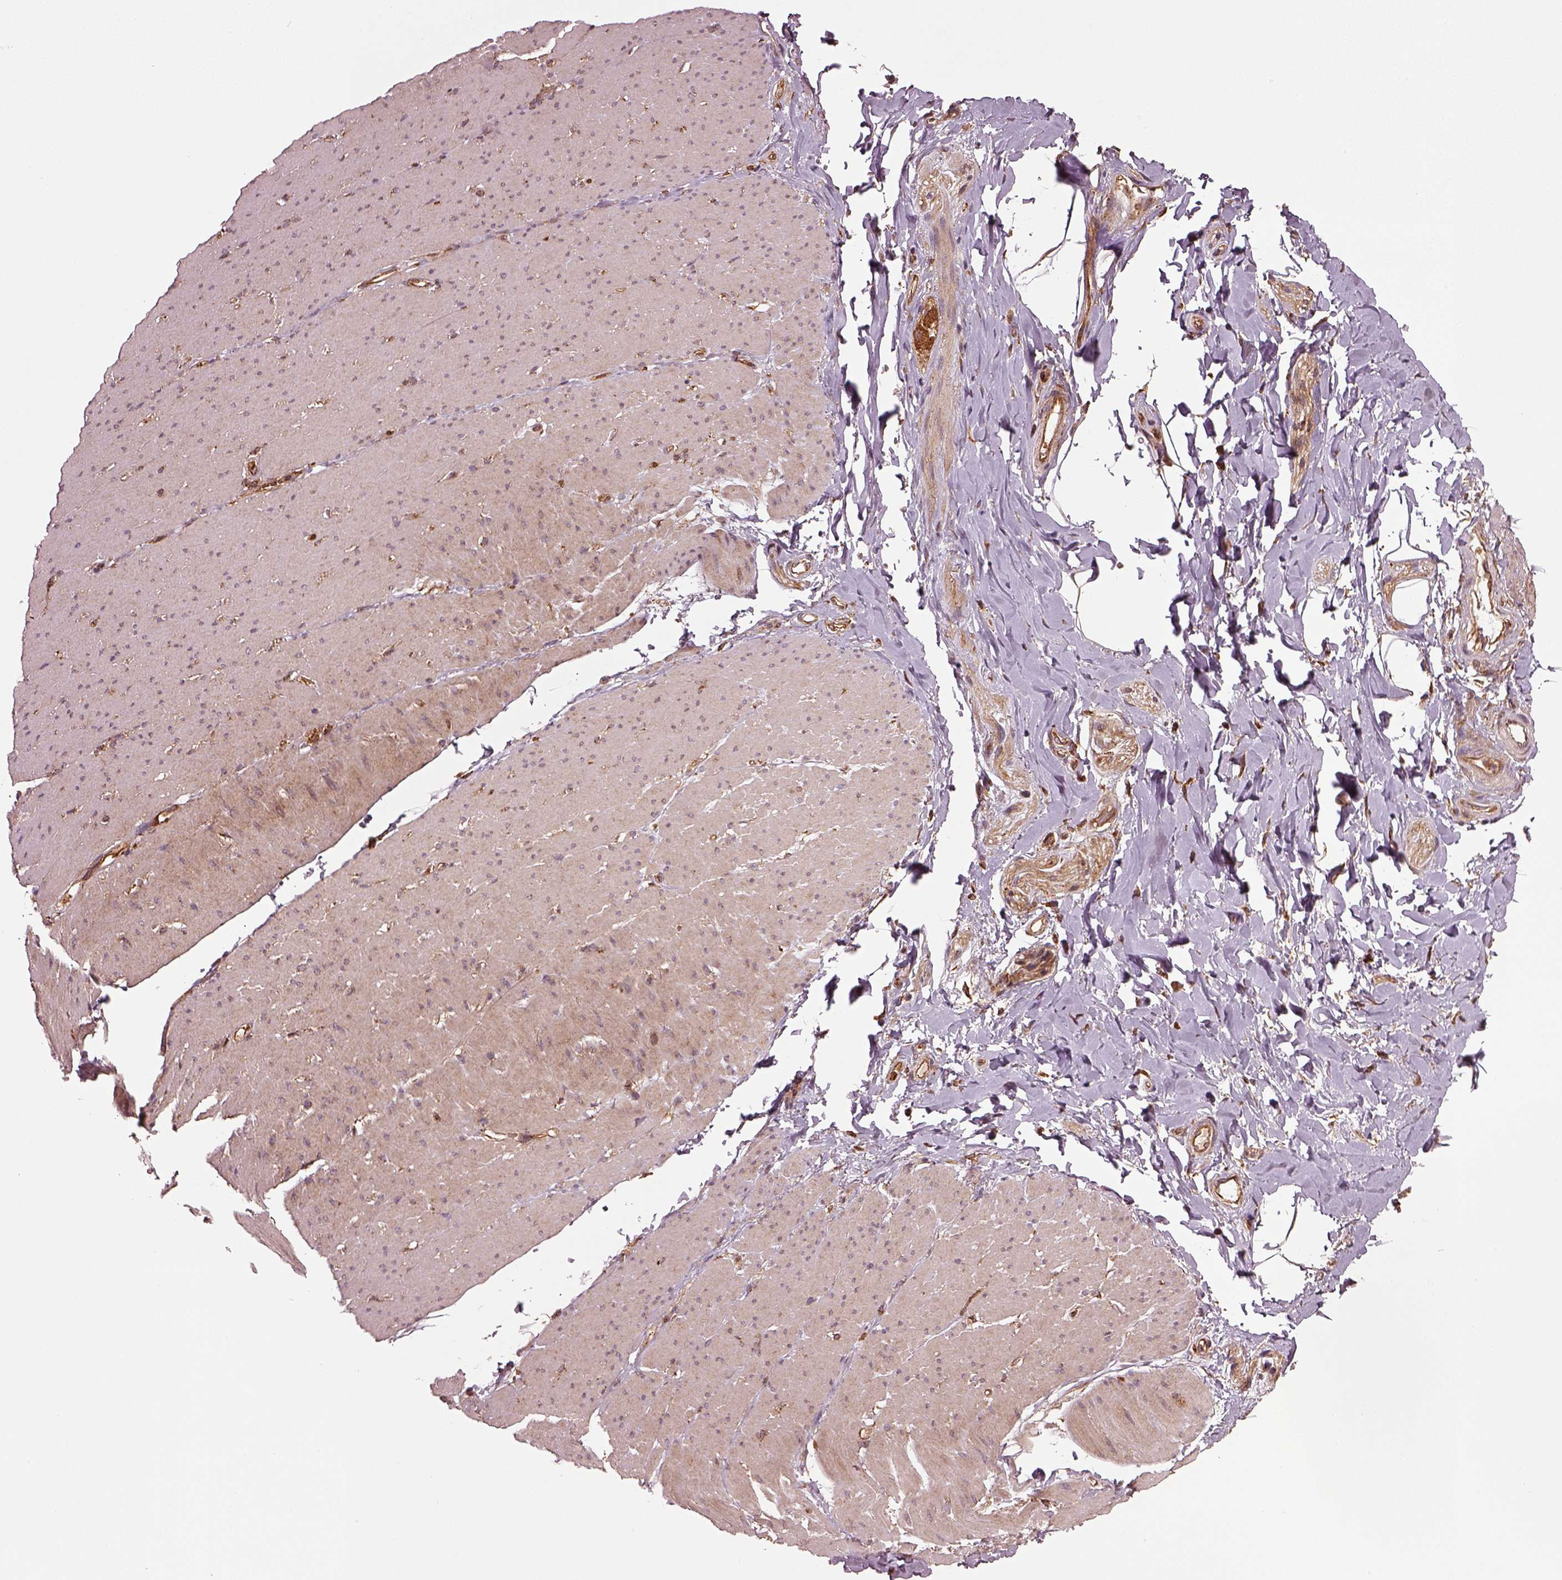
{"staining": {"intensity": "weak", "quantity": "25%-75%", "location": "cytoplasmic/membranous"}, "tissue": "smooth muscle", "cell_type": "Smooth muscle cells", "image_type": "normal", "snomed": [{"axis": "morphology", "description": "Normal tissue, NOS"}, {"axis": "topography", "description": "Smooth muscle"}, {"axis": "topography", "description": "Rectum"}], "caption": "A high-resolution photomicrograph shows immunohistochemistry (IHC) staining of normal smooth muscle, which displays weak cytoplasmic/membranous staining in approximately 25%-75% of smooth muscle cells. Nuclei are stained in blue.", "gene": "WASHC2A", "patient": {"sex": "male", "age": 53}}